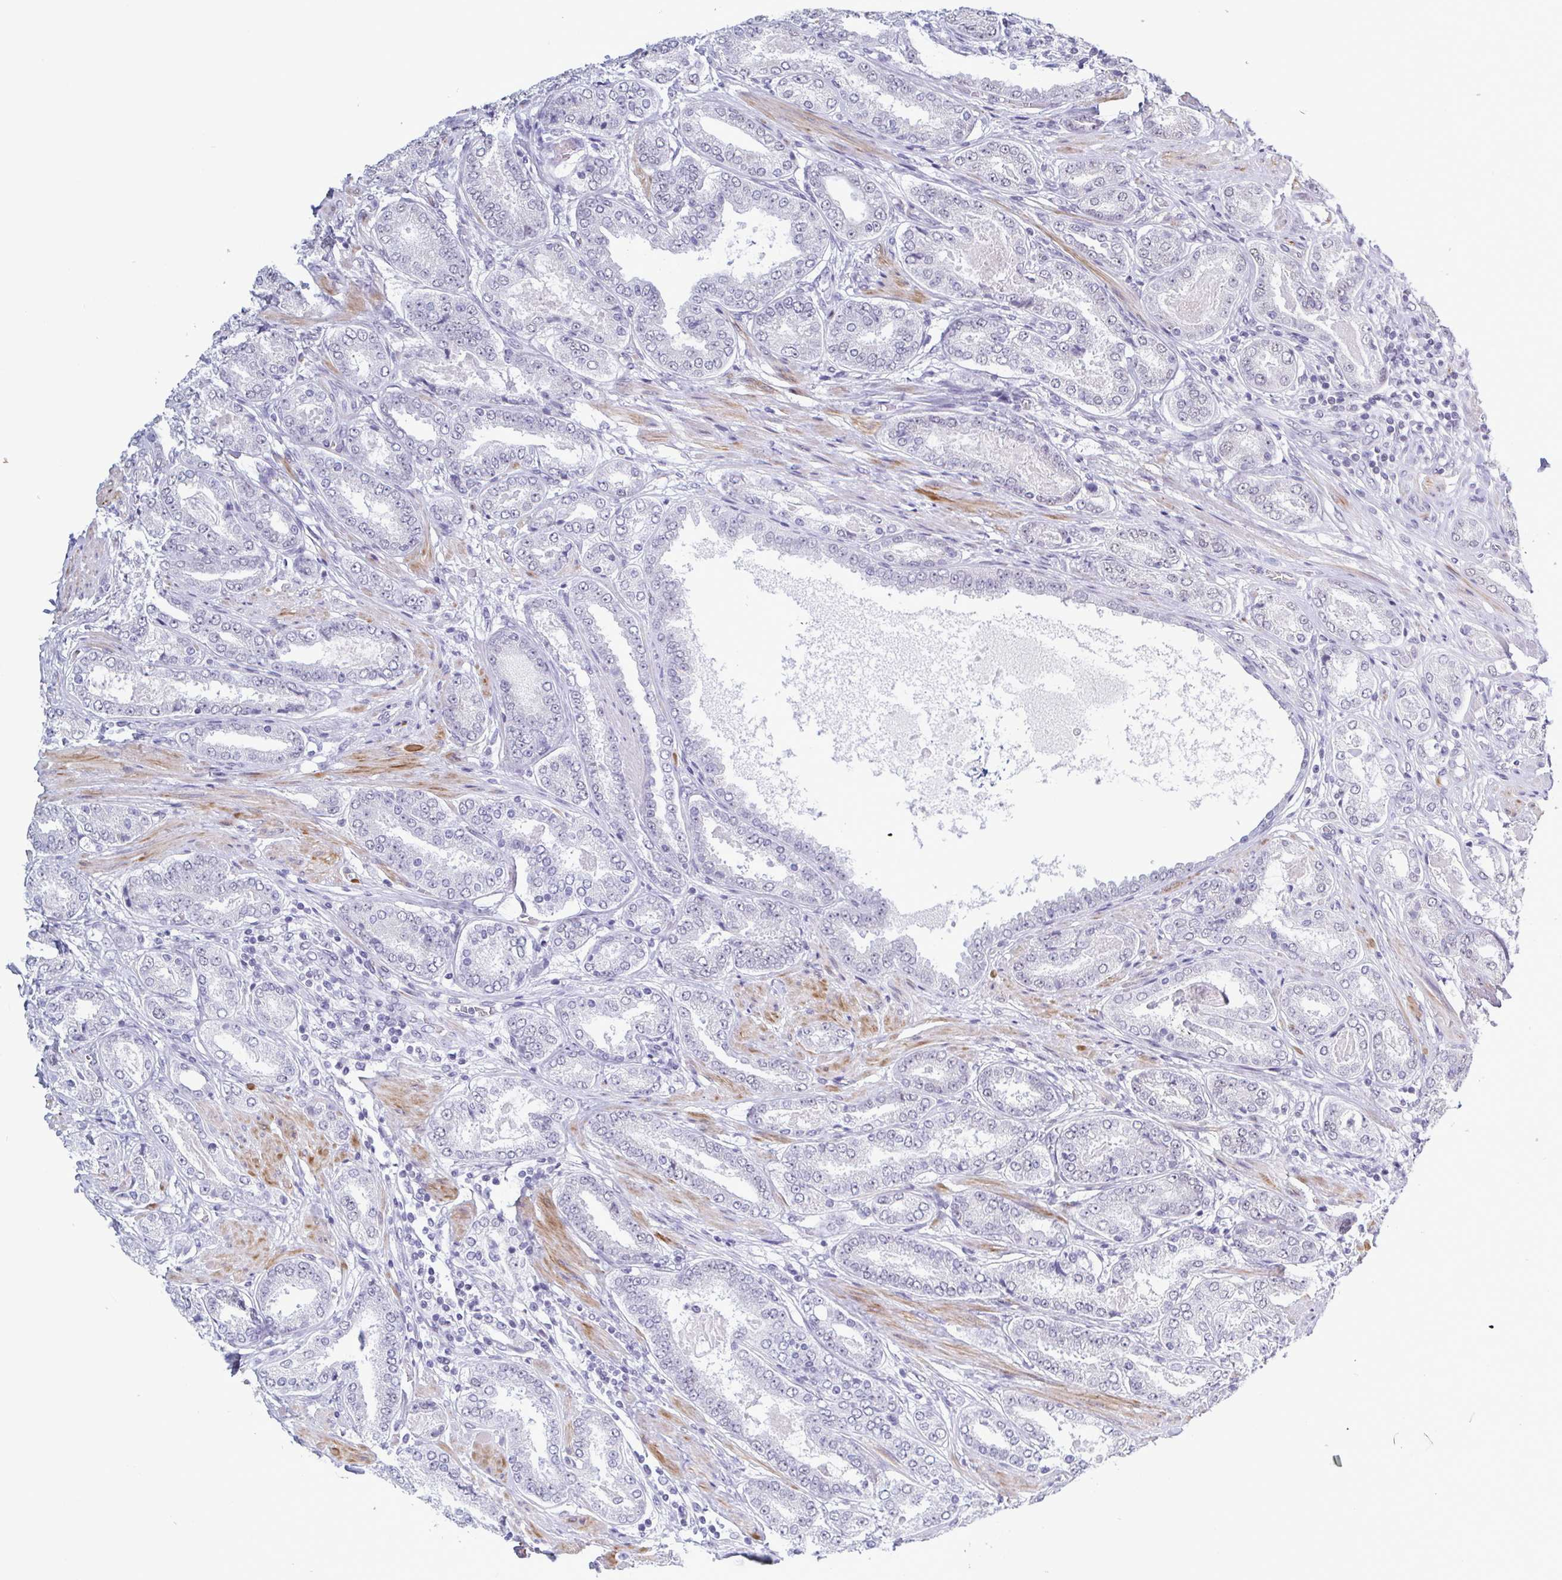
{"staining": {"intensity": "negative", "quantity": "none", "location": "none"}, "tissue": "prostate cancer", "cell_type": "Tumor cells", "image_type": "cancer", "snomed": [{"axis": "morphology", "description": "Adenocarcinoma, High grade"}, {"axis": "topography", "description": "Prostate"}], "caption": "An IHC micrograph of prostate cancer (adenocarcinoma (high-grade)) is shown. There is no staining in tumor cells of prostate cancer (adenocarcinoma (high-grade)). (Stains: DAB (3,3'-diaminobenzidine) immunohistochemistry (IHC) with hematoxylin counter stain, Microscopy: brightfield microscopy at high magnification).", "gene": "TMEM92", "patient": {"sex": "male", "age": 63}}